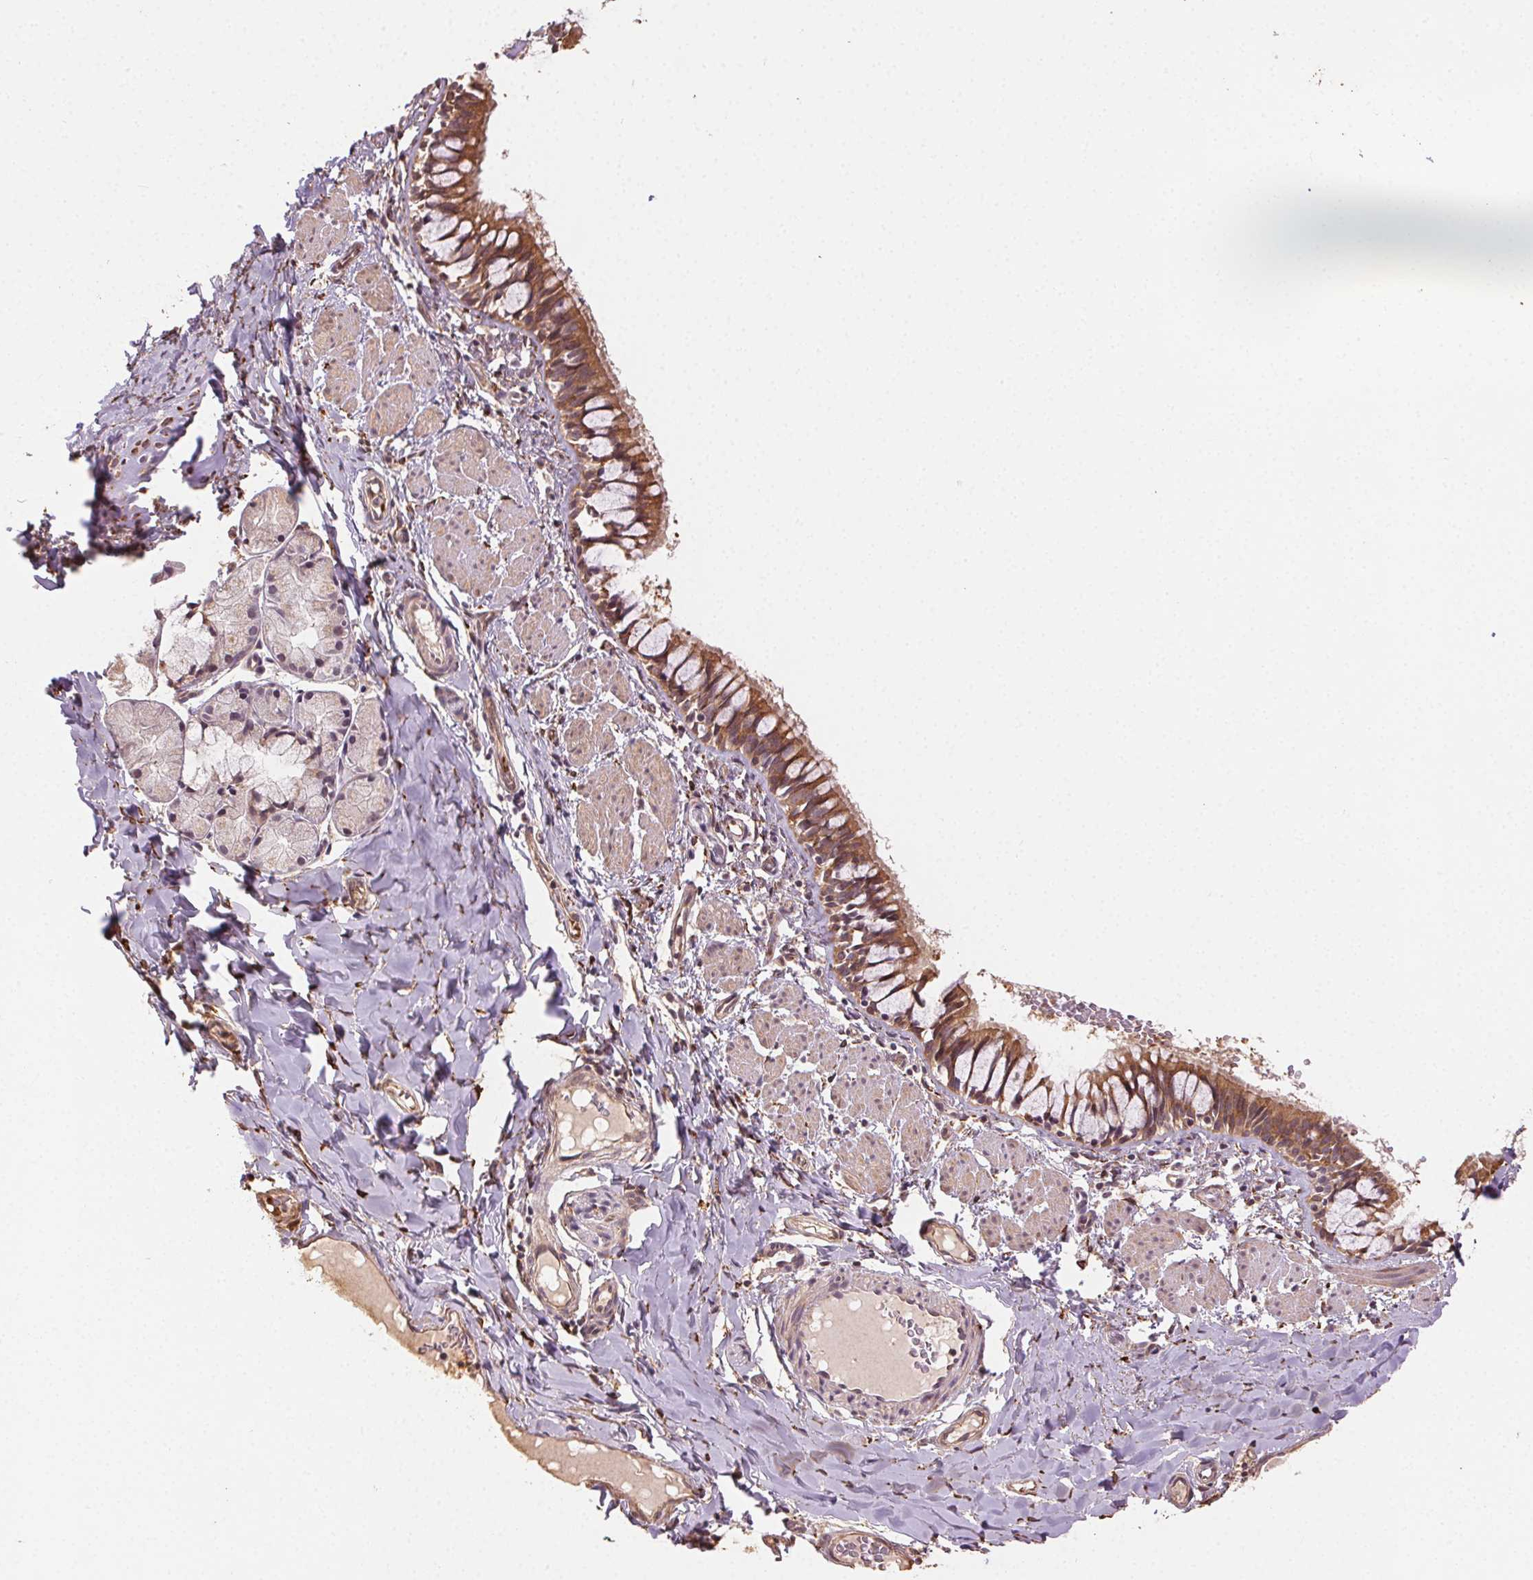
{"staining": {"intensity": "moderate", "quantity": ">75%", "location": "cytoplasmic/membranous"}, "tissue": "bronchus", "cell_type": "Respiratory epithelial cells", "image_type": "normal", "snomed": [{"axis": "morphology", "description": "Normal tissue, NOS"}, {"axis": "topography", "description": "Bronchus"}], "caption": "This image shows immunohistochemistry staining of normal human bronchus, with medium moderate cytoplasmic/membranous positivity in approximately >75% of respiratory epithelial cells.", "gene": "KLHL15", "patient": {"sex": "male", "age": 1}}